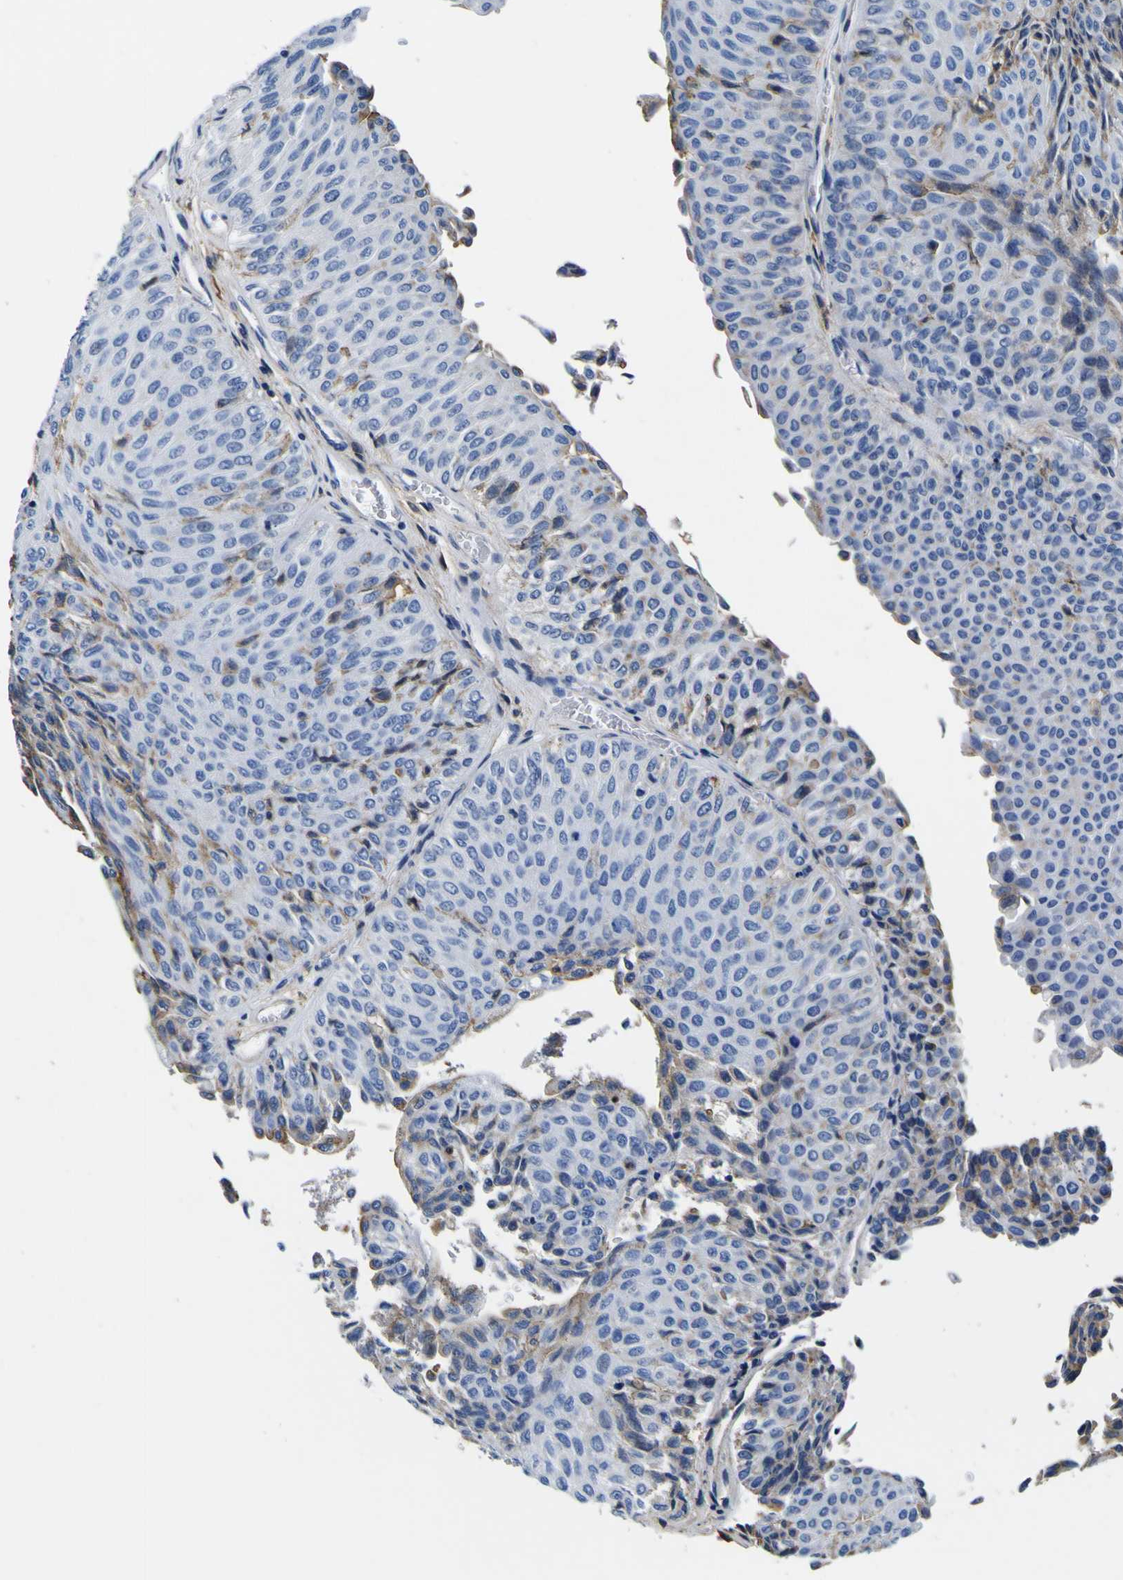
{"staining": {"intensity": "negative", "quantity": "none", "location": "none"}, "tissue": "urothelial cancer", "cell_type": "Tumor cells", "image_type": "cancer", "snomed": [{"axis": "morphology", "description": "Urothelial carcinoma, Low grade"}, {"axis": "topography", "description": "Urinary bladder"}], "caption": "This histopathology image is of low-grade urothelial carcinoma stained with immunohistochemistry (IHC) to label a protein in brown with the nuclei are counter-stained blue. There is no staining in tumor cells. (DAB (3,3'-diaminobenzidine) immunohistochemistry visualized using brightfield microscopy, high magnification).", "gene": "PXDN", "patient": {"sex": "male", "age": 78}}